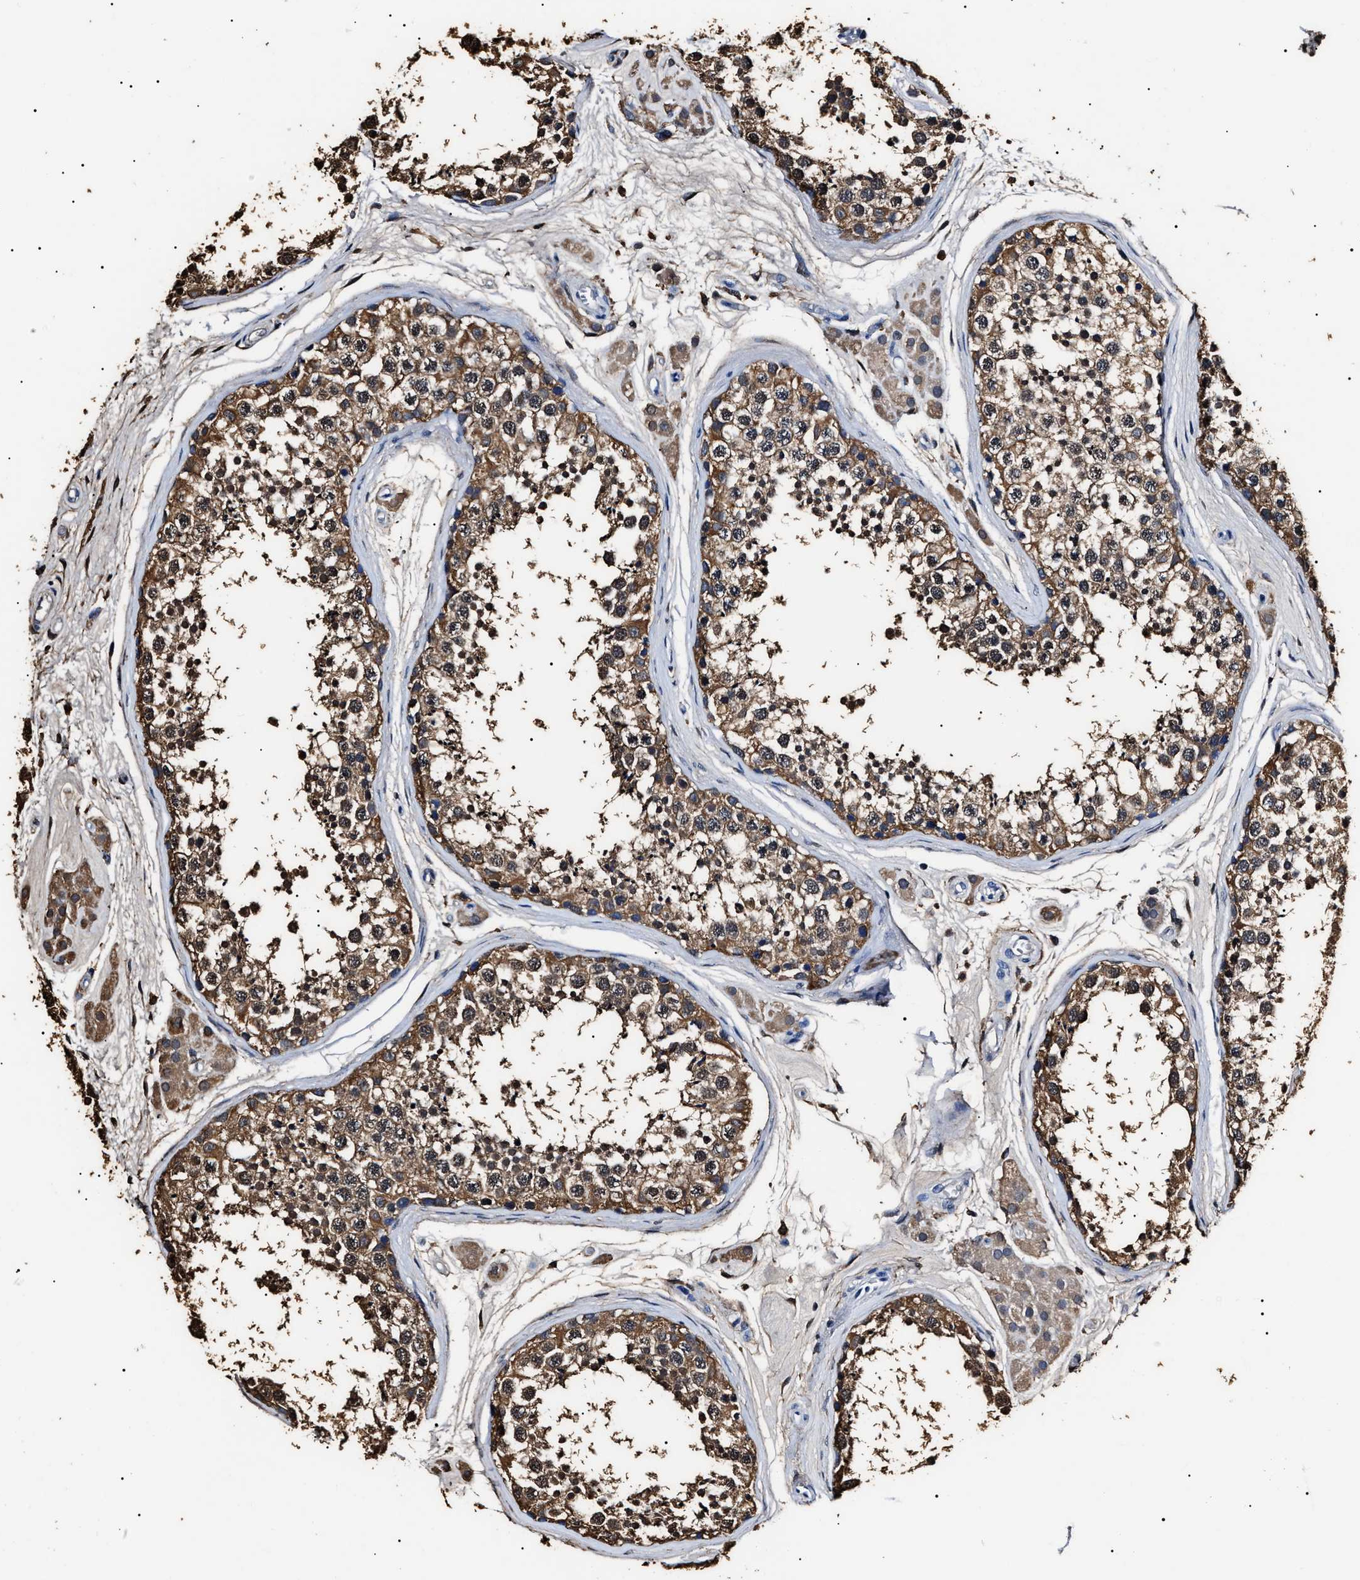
{"staining": {"intensity": "moderate", "quantity": ">75%", "location": "cytoplasmic/membranous"}, "tissue": "testis", "cell_type": "Cells in seminiferous ducts", "image_type": "normal", "snomed": [{"axis": "morphology", "description": "Normal tissue, NOS"}, {"axis": "topography", "description": "Testis"}], "caption": "High-magnification brightfield microscopy of normal testis stained with DAB (3,3'-diaminobenzidine) (brown) and counterstained with hematoxylin (blue). cells in seminiferous ducts exhibit moderate cytoplasmic/membranous positivity is seen in about>75% of cells. (Brightfield microscopy of DAB IHC at high magnification).", "gene": "ALDH1A1", "patient": {"sex": "male", "age": 56}}